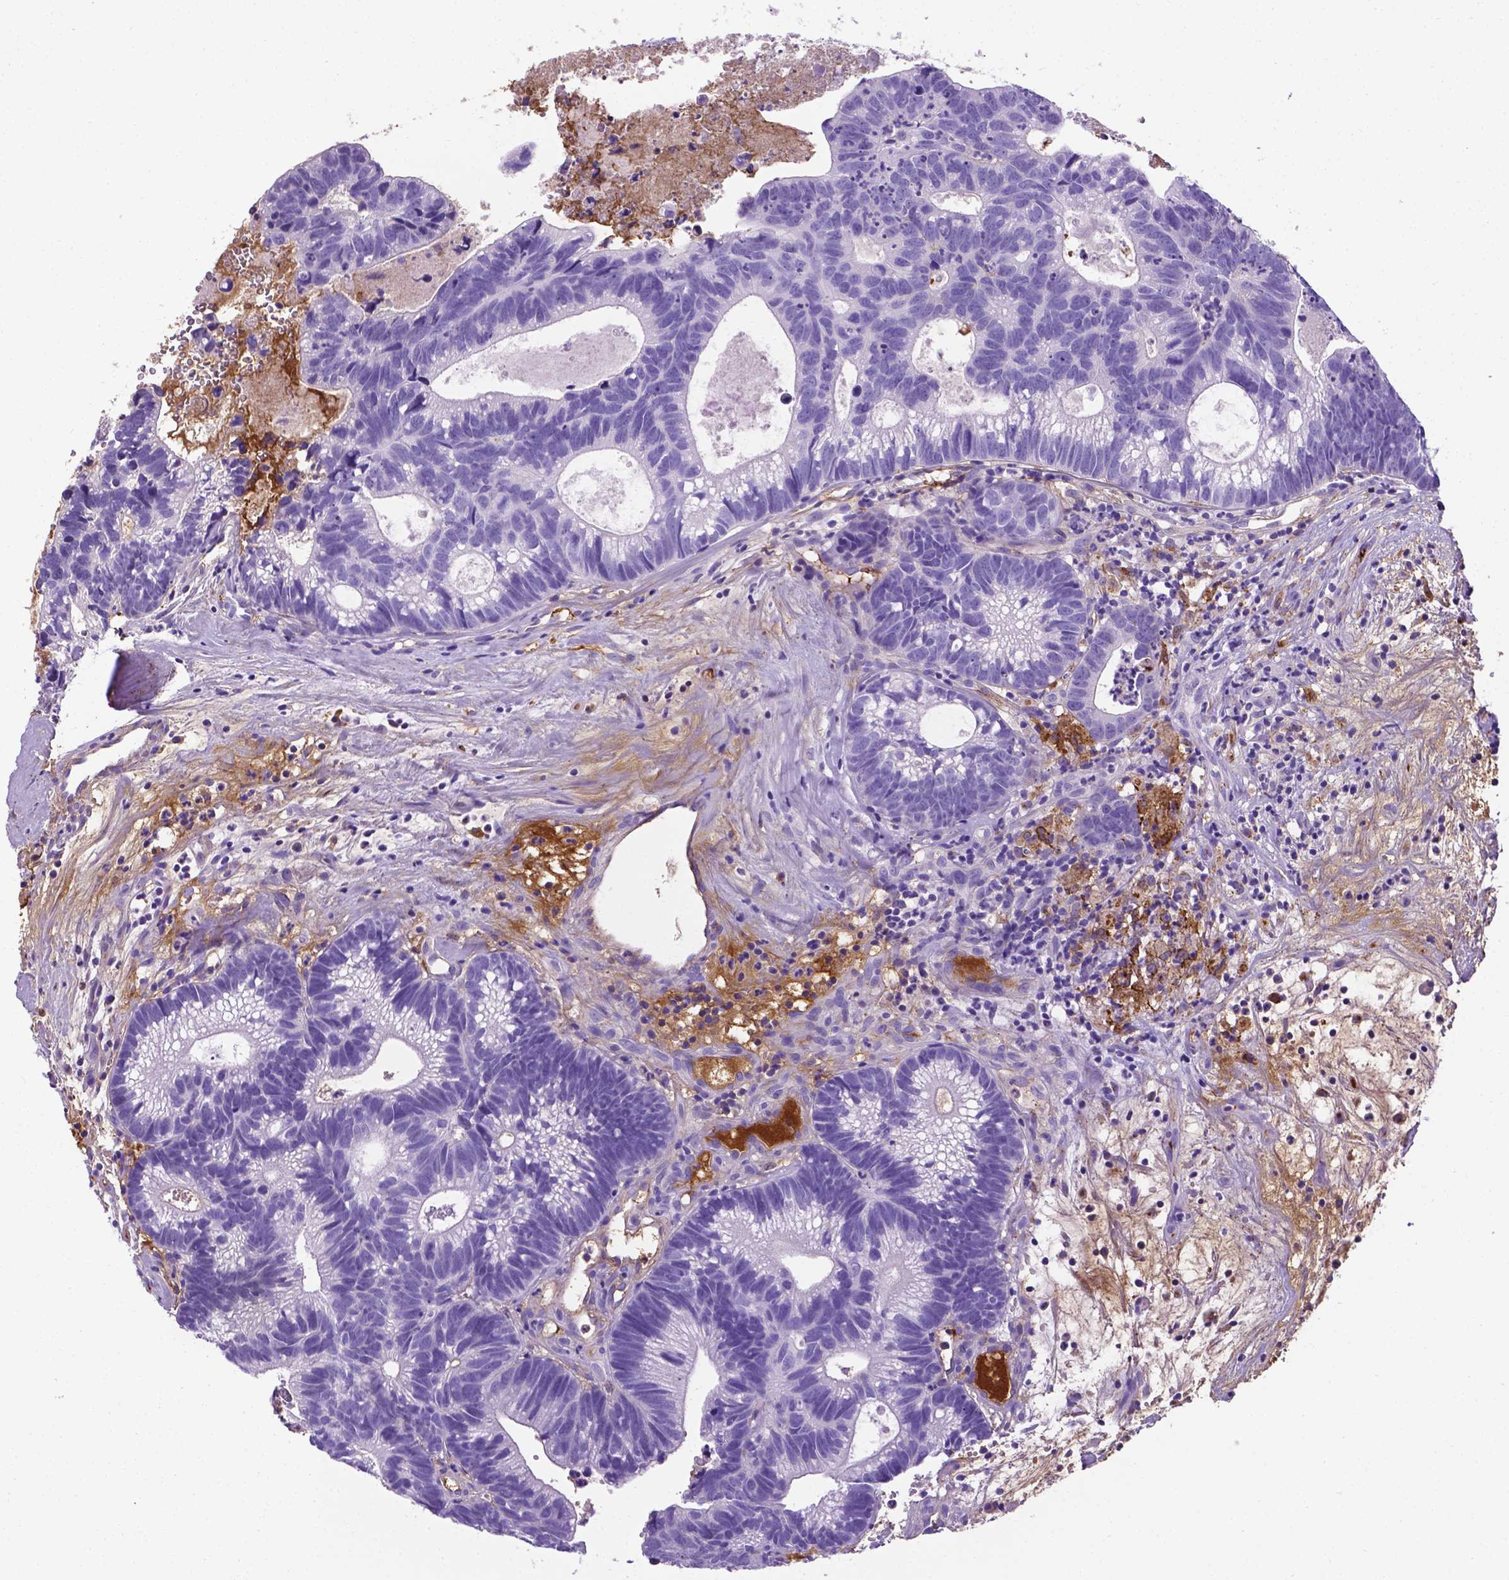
{"staining": {"intensity": "negative", "quantity": "none", "location": "none"}, "tissue": "head and neck cancer", "cell_type": "Tumor cells", "image_type": "cancer", "snomed": [{"axis": "morphology", "description": "Adenocarcinoma, NOS"}, {"axis": "topography", "description": "Head-Neck"}], "caption": "A histopathology image of head and neck cancer stained for a protein displays no brown staining in tumor cells.", "gene": "APOE", "patient": {"sex": "male", "age": 62}}